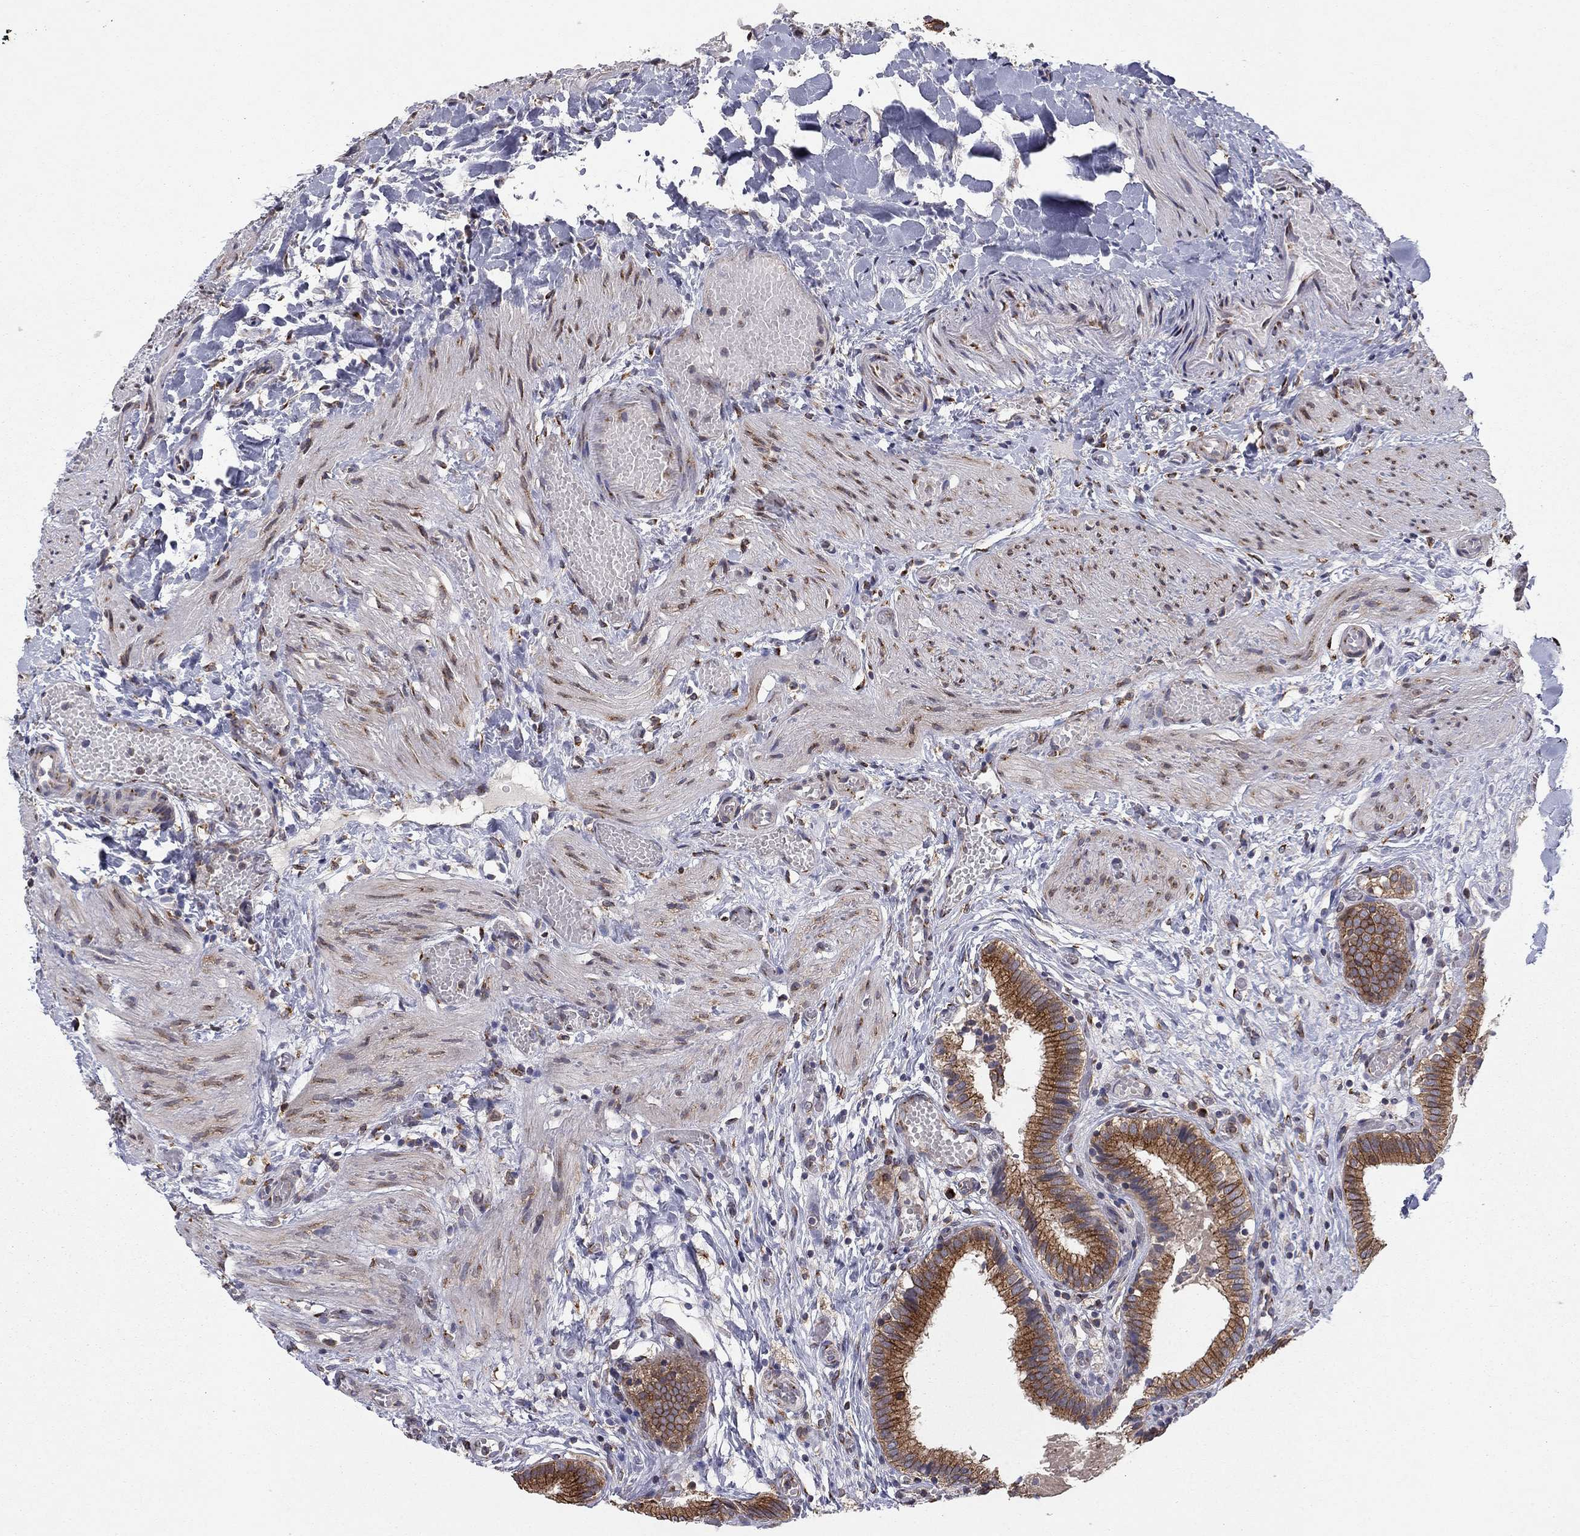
{"staining": {"intensity": "strong", "quantity": ">75%", "location": "cytoplasmic/membranous"}, "tissue": "gallbladder", "cell_type": "Glandular cells", "image_type": "normal", "snomed": [{"axis": "morphology", "description": "Normal tissue, NOS"}, {"axis": "topography", "description": "Gallbladder"}], "caption": "Strong cytoplasmic/membranous staining for a protein is present in about >75% of glandular cells of benign gallbladder using immunohistochemistry.", "gene": "YIF1A", "patient": {"sex": "female", "age": 24}}